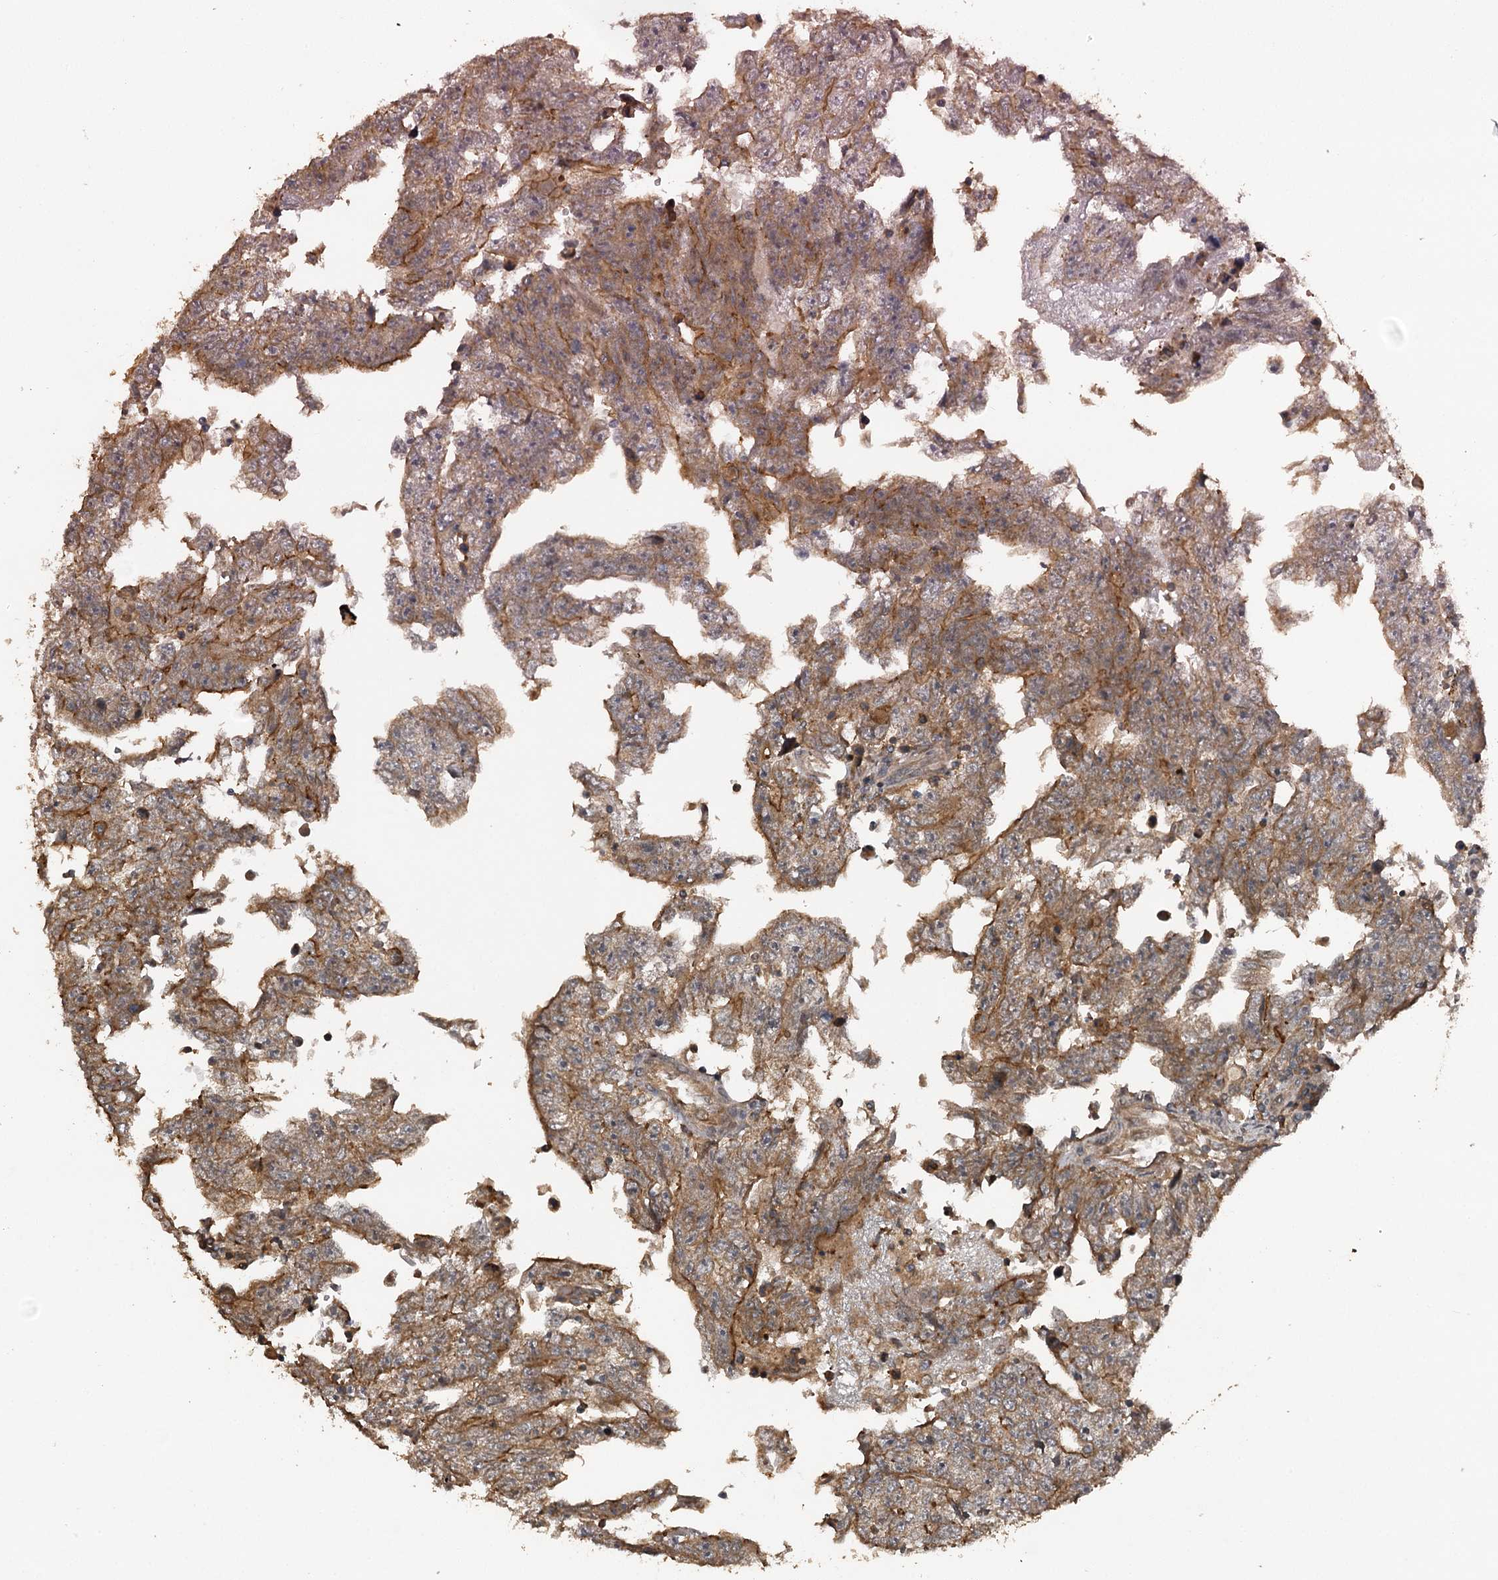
{"staining": {"intensity": "moderate", "quantity": ">75%", "location": "cytoplasmic/membranous"}, "tissue": "testis cancer", "cell_type": "Tumor cells", "image_type": "cancer", "snomed": [{"axis": "morphology", "description": "Carcinoma, Embryonal, NOS"}, {"axis": "topography", "description": "Testis"}], "caption": "Immunohistochemistry (IHC) photomicrograph of human testis cancer stained for a protein (brown), which displays medium levels of moderate cytoplasmic/membranous staining in approximately >75% of tumor cells.", "gene": "RAB21", "patient": {"sex": "male", "age": 25}}